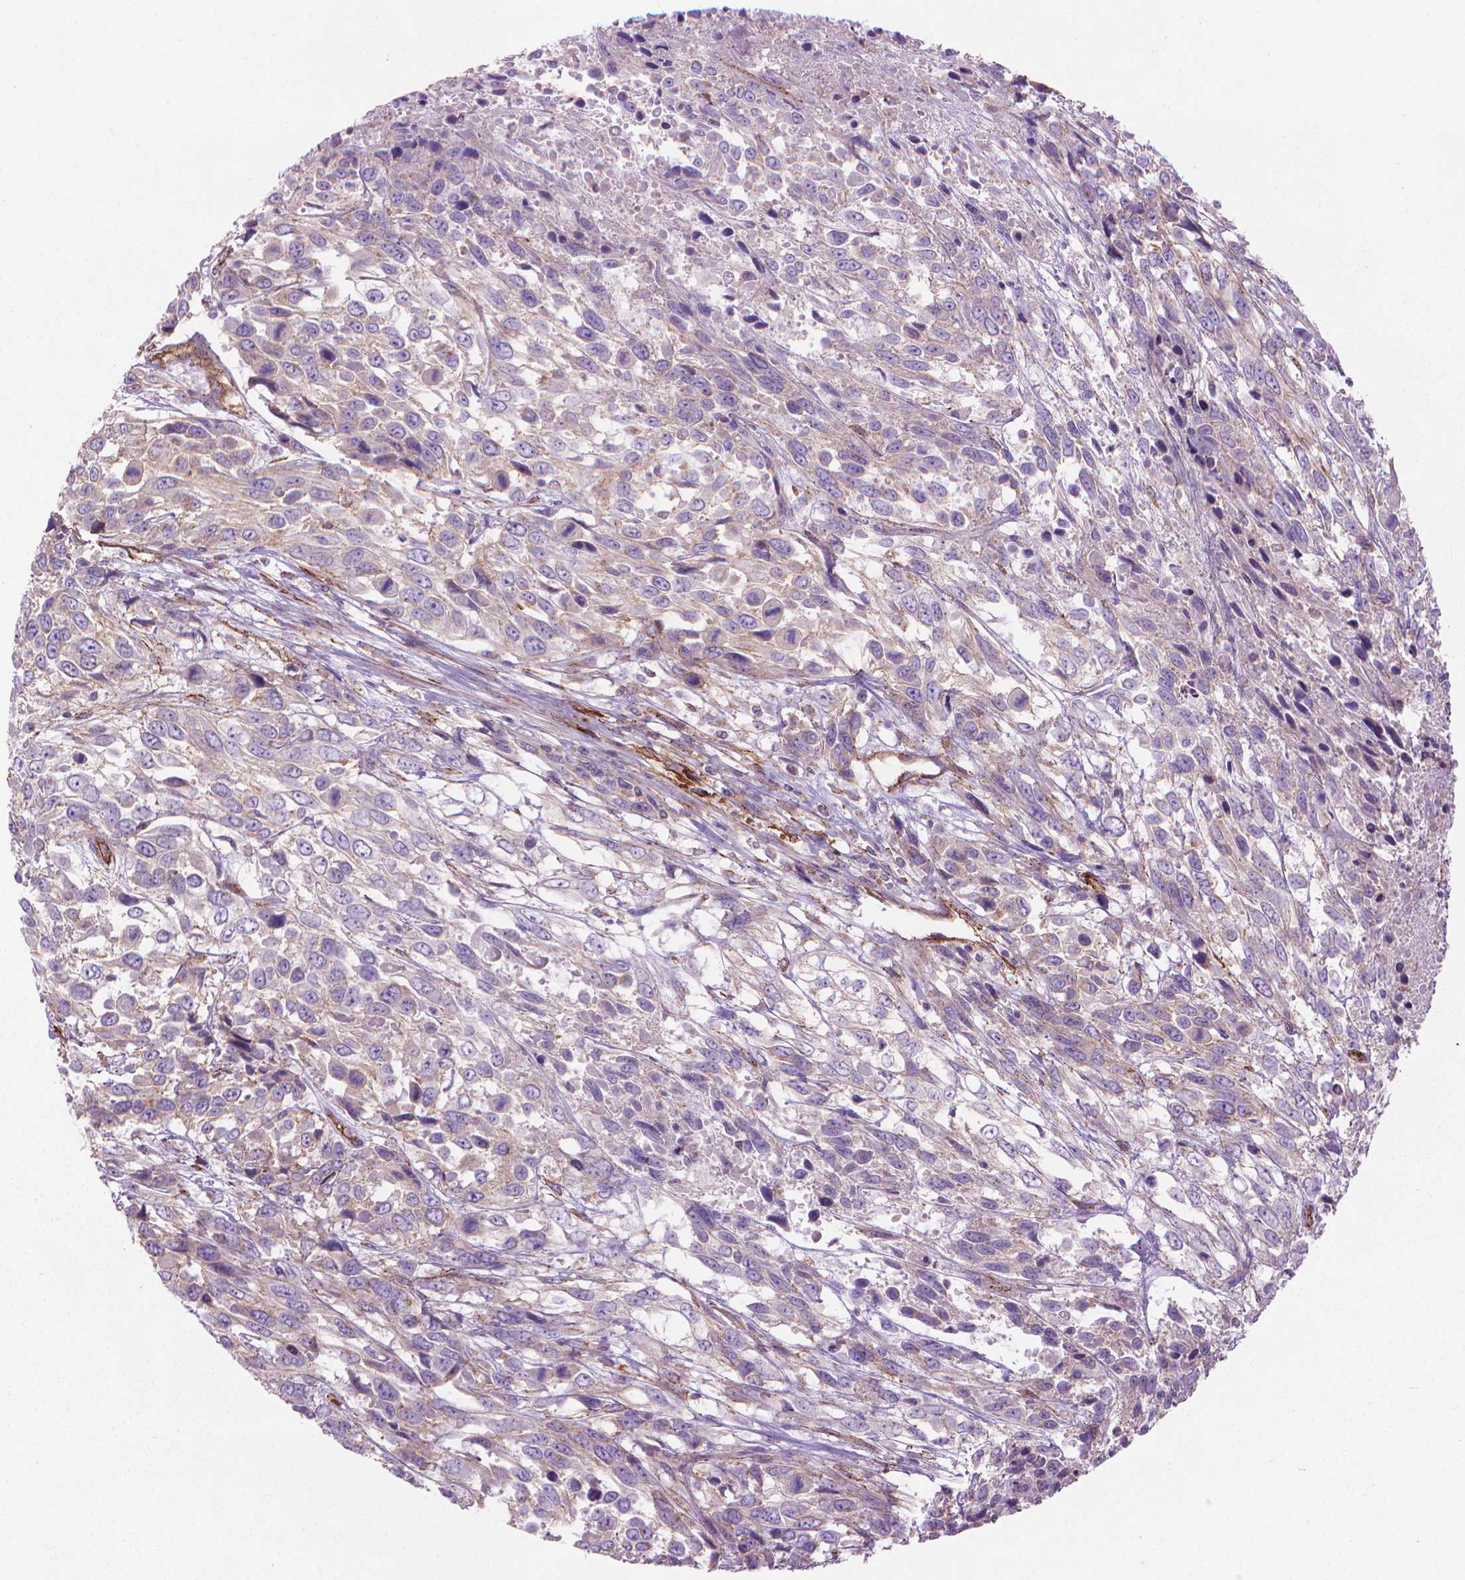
{"staining": {"intensity": "weak", "quantity": "<25%", "location": "cytoplasmic/membranous"}, "tissue": "urothelial cancer", "cell_type": "Tumor cells", "image_type": "cancer", "snomed": [{"axis": "morphology", "description": "Urothelial carcinoma, High grade"}, {"axis": "topography", "description": "Urinary bladder"}], "caption": "There is no significant staining in tumor cells of urothelial carcinoma (high-grade).", "gene": "TENT5A", "patient": {"sex": "female", "age": 70}}